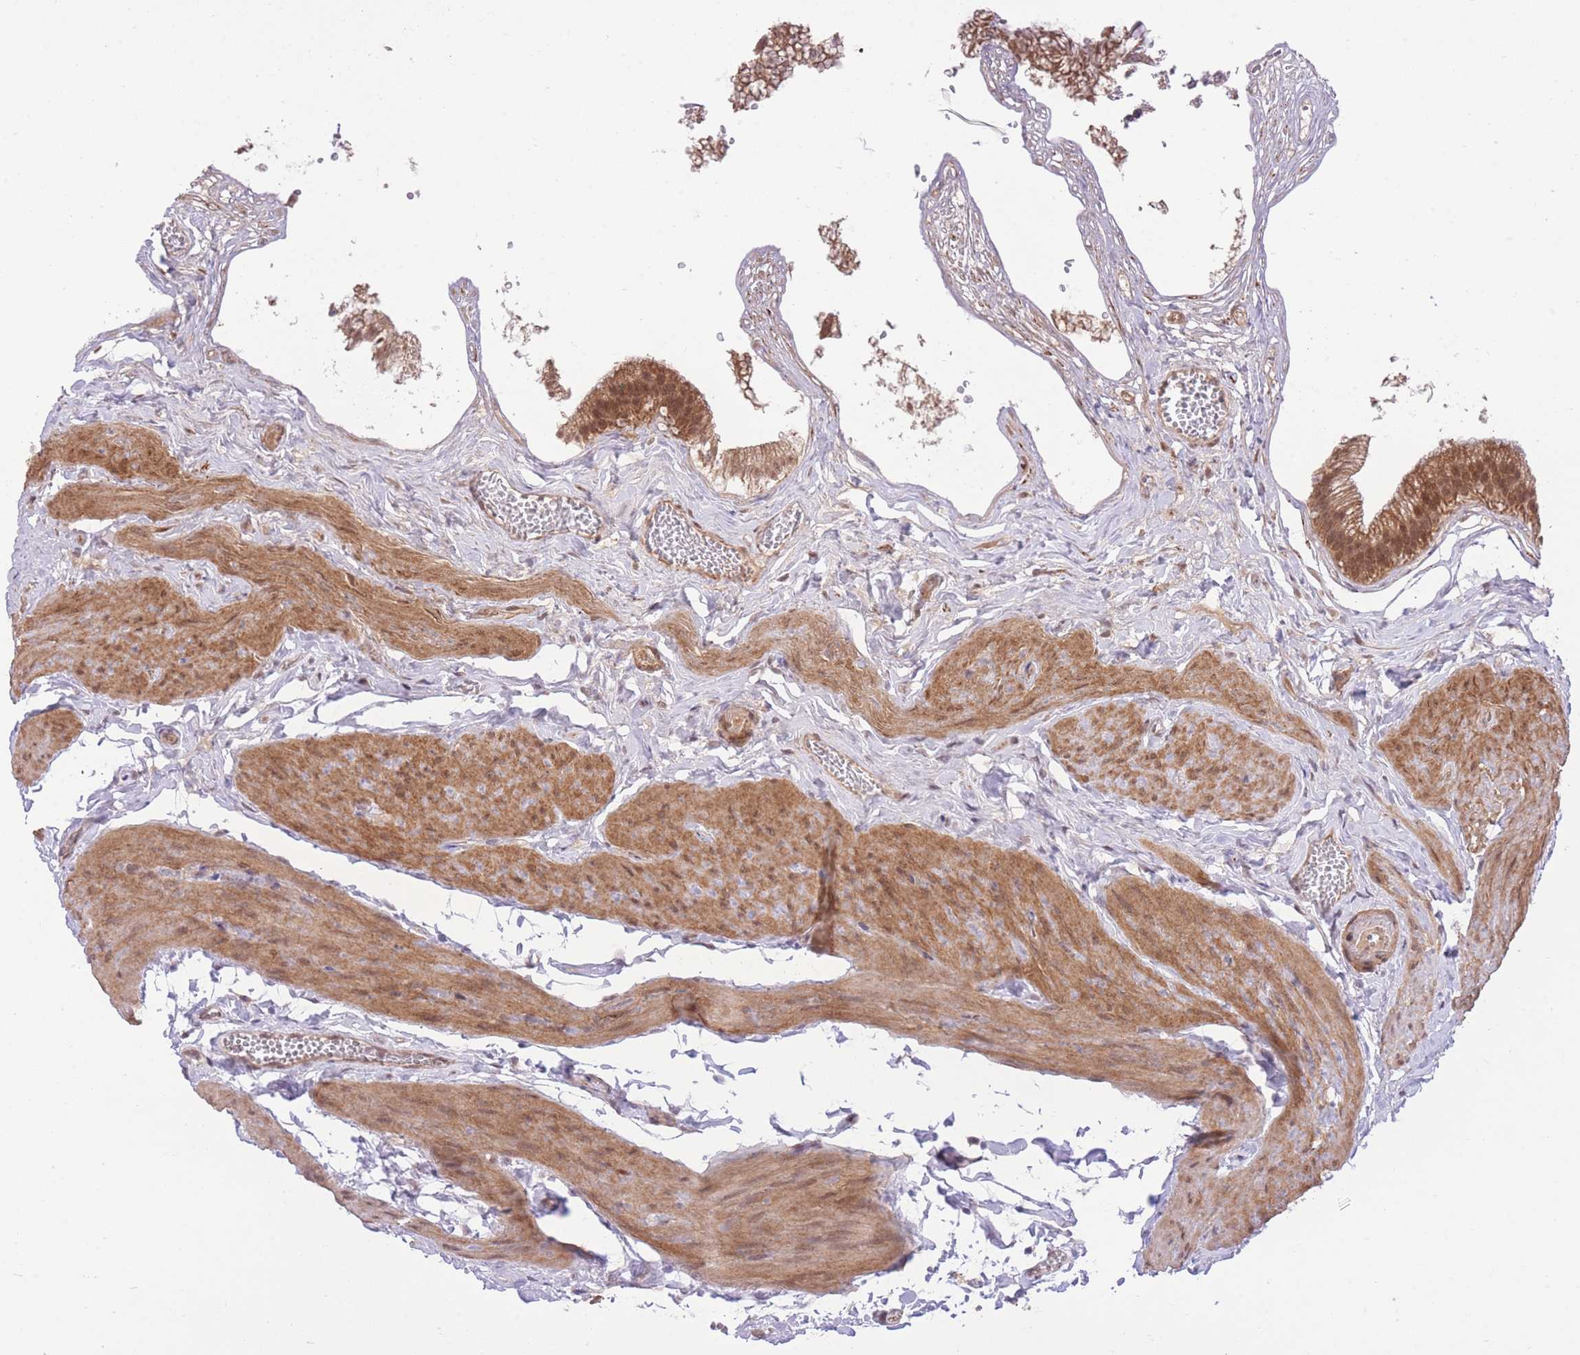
{"staining": {"intensity": "moderate", "quantity": ">75%", "location": "cytoplasmic/membranous,nuclear"}, "tissue": "gallbladder", "cell_type": "Glandular cells", "image_type": "normal", "snomed": [{"axis": "morphology", "description": "Normal tissue, NOS"}, {"axis": "topography", "description": "Gallbladder"}], "caption": "This histopathology image shows IHC staining of normal gallbladder, with medium moderate cytoplasmic/membranous,nuclear staining in about >75% of glandular cells.", "gene": "ELOA2", "patient": {"sex": "female", "age": 54}}